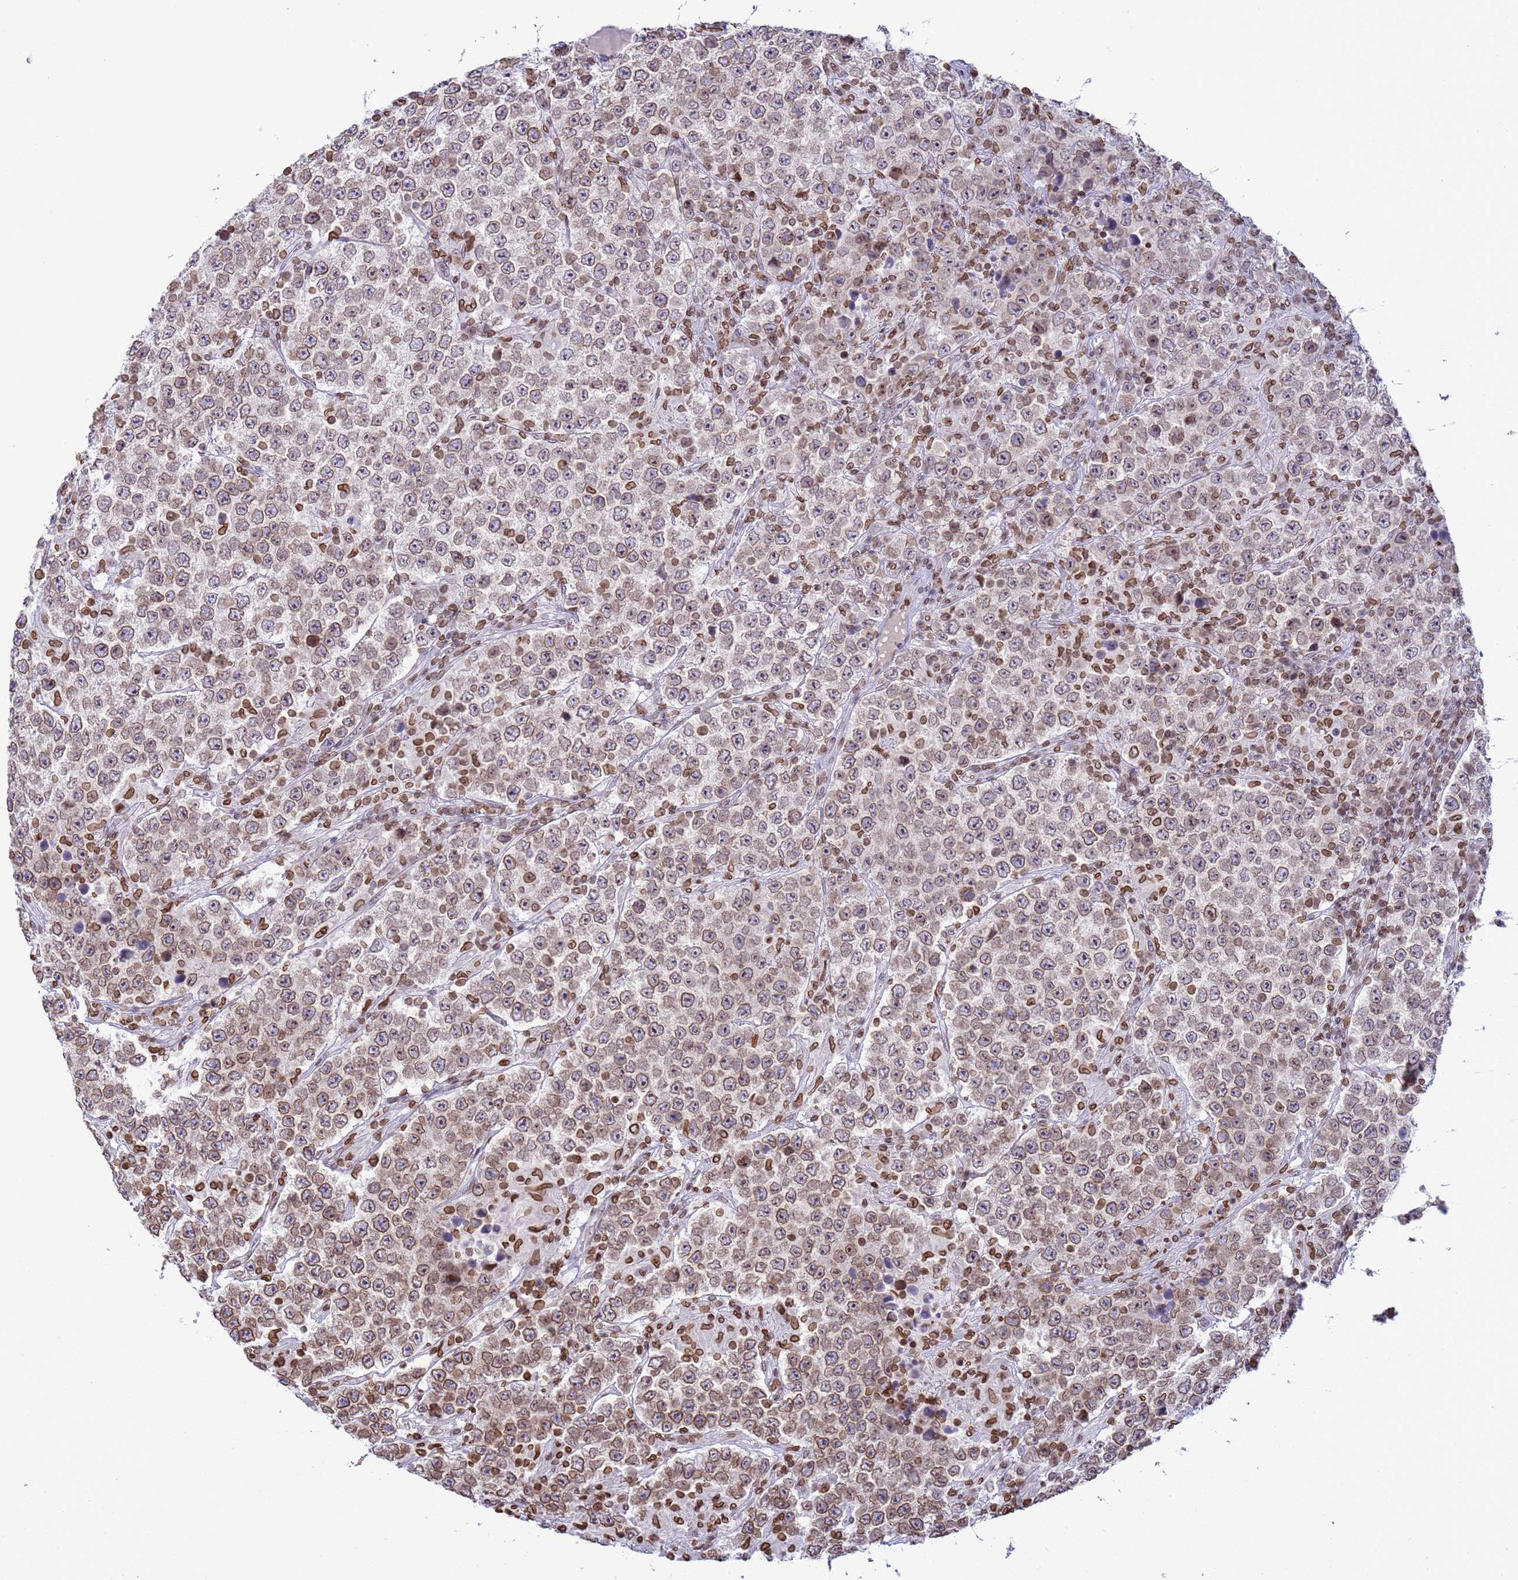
{"staining": {"intensity": "moderate", "quantity": ">75%", "location": "cytoplasmic/membranous,nuclear"}, "tissue": "testis cancer", "cell_type": "Tumor cells", "image_type": "cancer", "snomed": [{"axis": "morphology", "description": "Normal tissue, NOS"}, {"axis": "morphology", "description": "Urothelial carcinoma, High grade"}, {"axis": "morphology", "description": "Seminoma, NOS"}, {"axis": "morphology", "description": "Carcinoma, Embryonal, NOS"}, {"axis": "topography", "description": "Urinary bladder"}, {"axis": "topography", "description": "Testis"}], "caption": "Embryonal carcinoma (testis) tissue exhibits moderate cytoplasmic/membranous and nuclear staining in about >75% of tumor cells", "gene": "DHX37", "patient": {"sex": "male", "age": 41}}